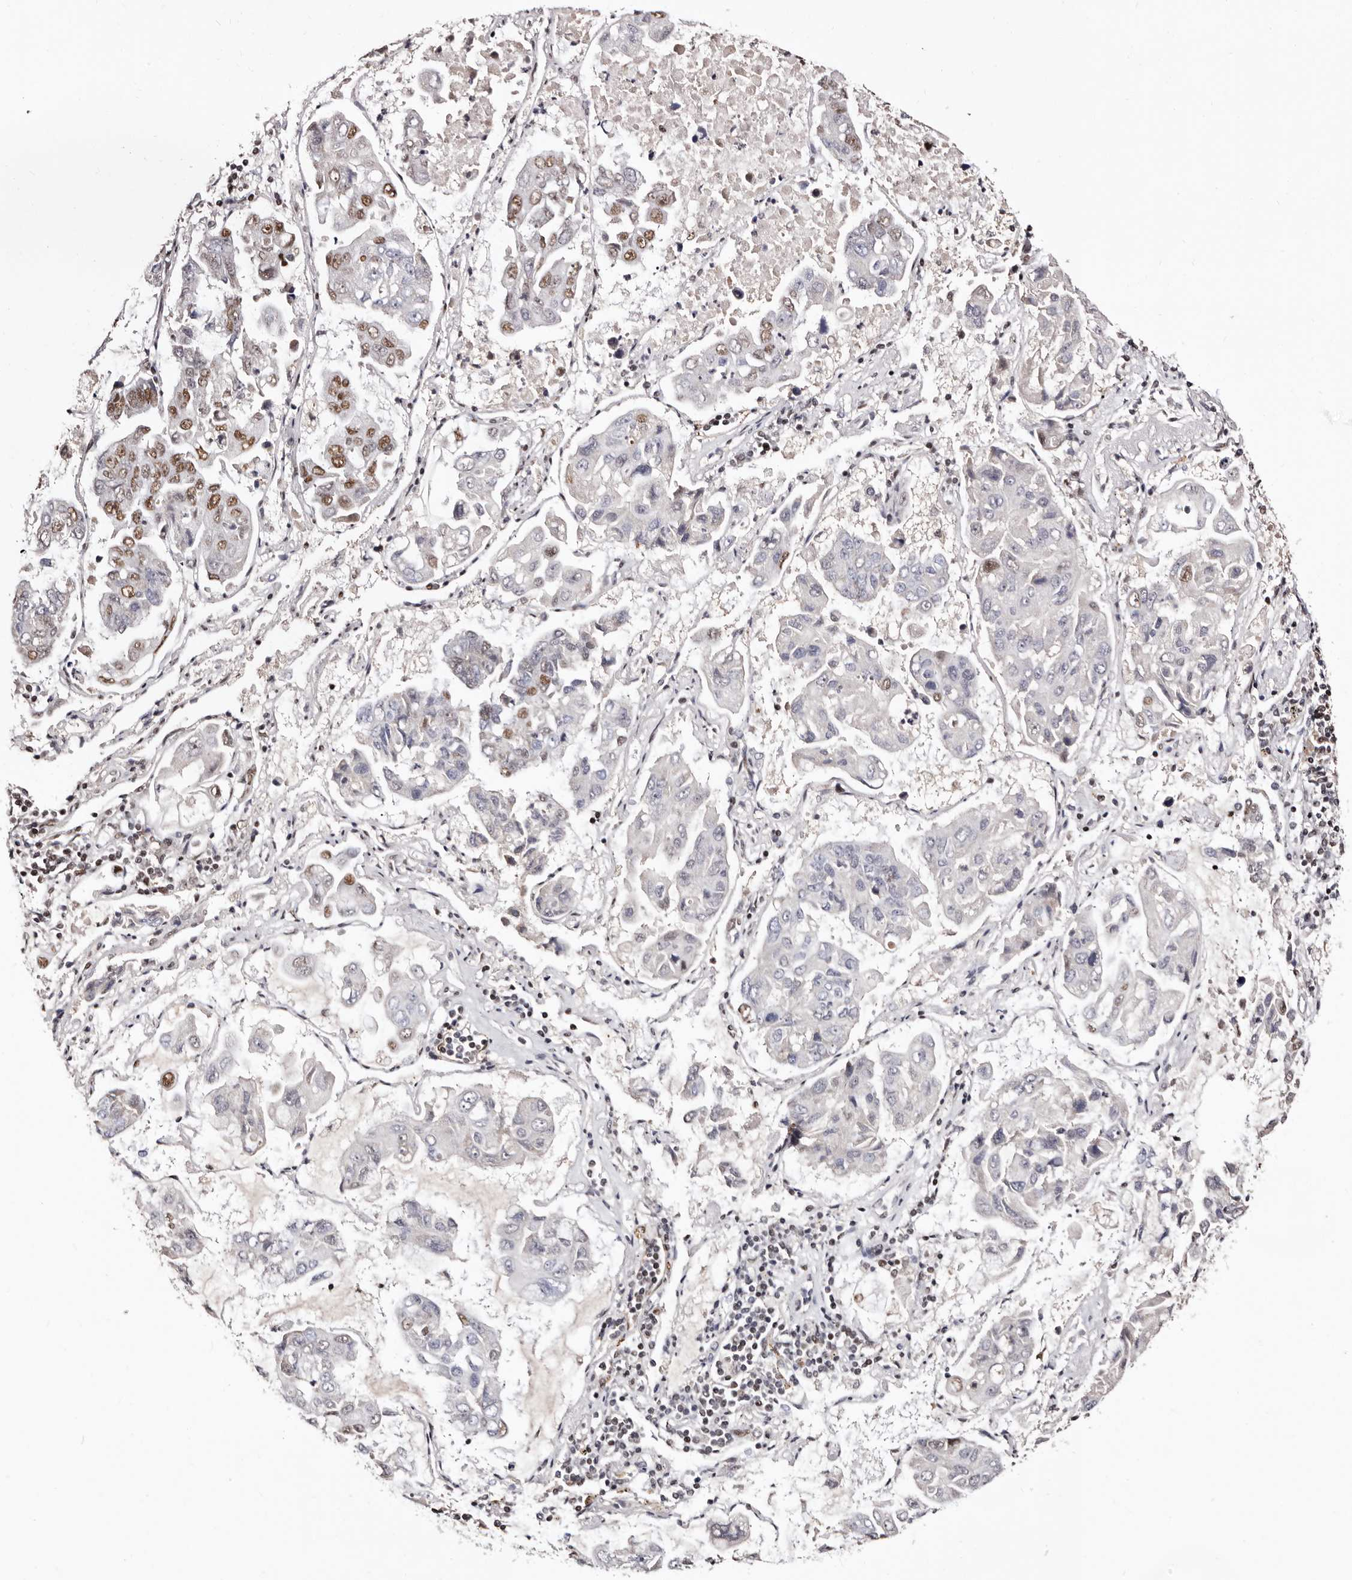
{"staining": {"intensity": "moderate", "quantity": "<25%", "location": "nuclear"}, "tissue": "lung cancer", "cell_type": "Tumor cells", "image_type": "cancer", "snomed": [{"axis": "morphology", "description": "Adenocarcinoma, NOS"}, {"axis": "topography", "description": "Lung"}], "caption": "Adenocarcinoma (lung) stained with DAB (3,3'-diaminobenzidine) immunohistochemistry shows low levels of moderate nuclear expression in approximately <25% of tumor cells.", "gene": "ANAPC11", "patient": {"sex": "male", "age": 64}}